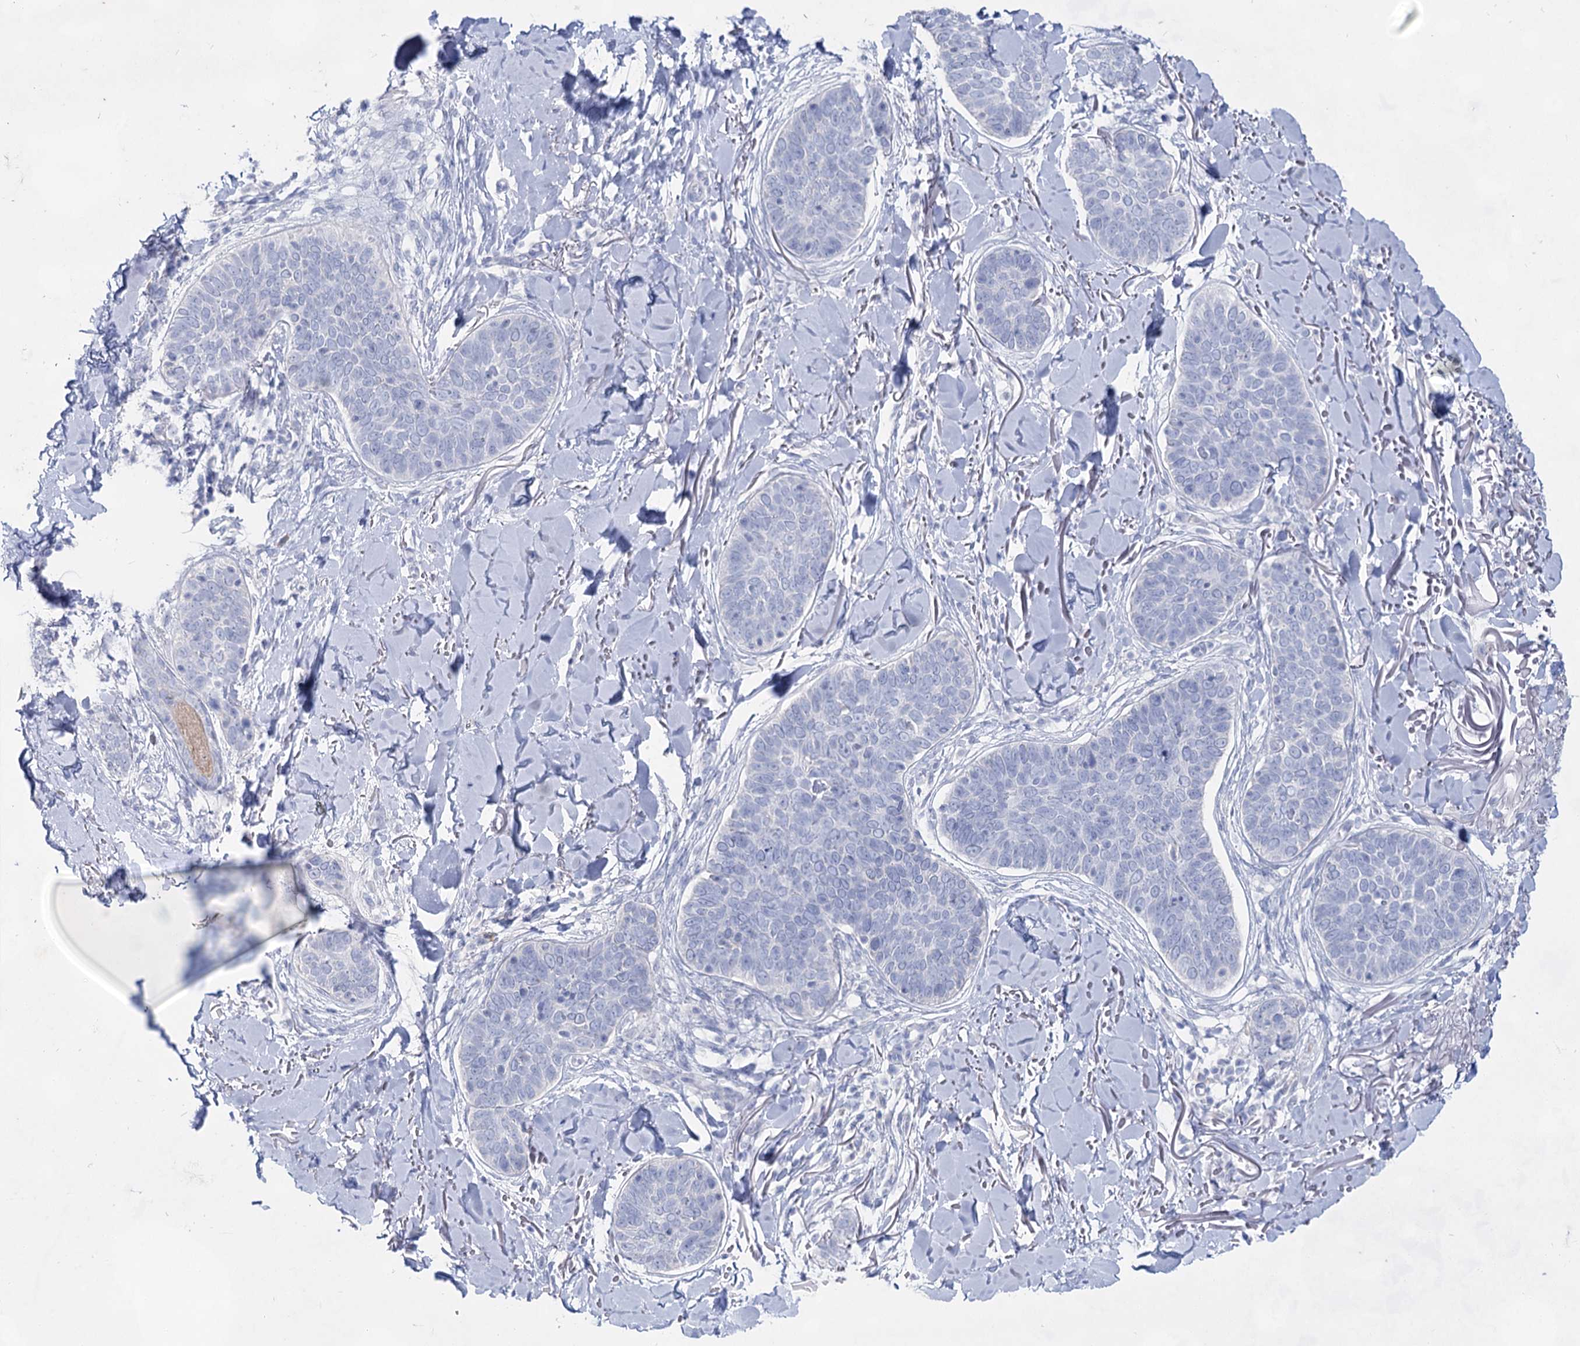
{"staining": {"intensity": "negative", "quantity": "none", "location": "none"}, "tissue": "skin cancer", "cell_type": "Tumor cells", "image_type": "cancer", "snomed": [{"axis": "morphology", "description": "Basal cell carcinoma"}, {"axis": "topography", "description": "Skin"}], "caption": "An image of skin basal cell carcinoma stained for a protein displays no brown staining in tumor cells. (DAB (3,3'-diaminobenzidine) immunohistochemistry visualized using brightfield microscopy, high magnification).", "gene": "ACRV1", "patient": {"sex": "male", "age": 85}}